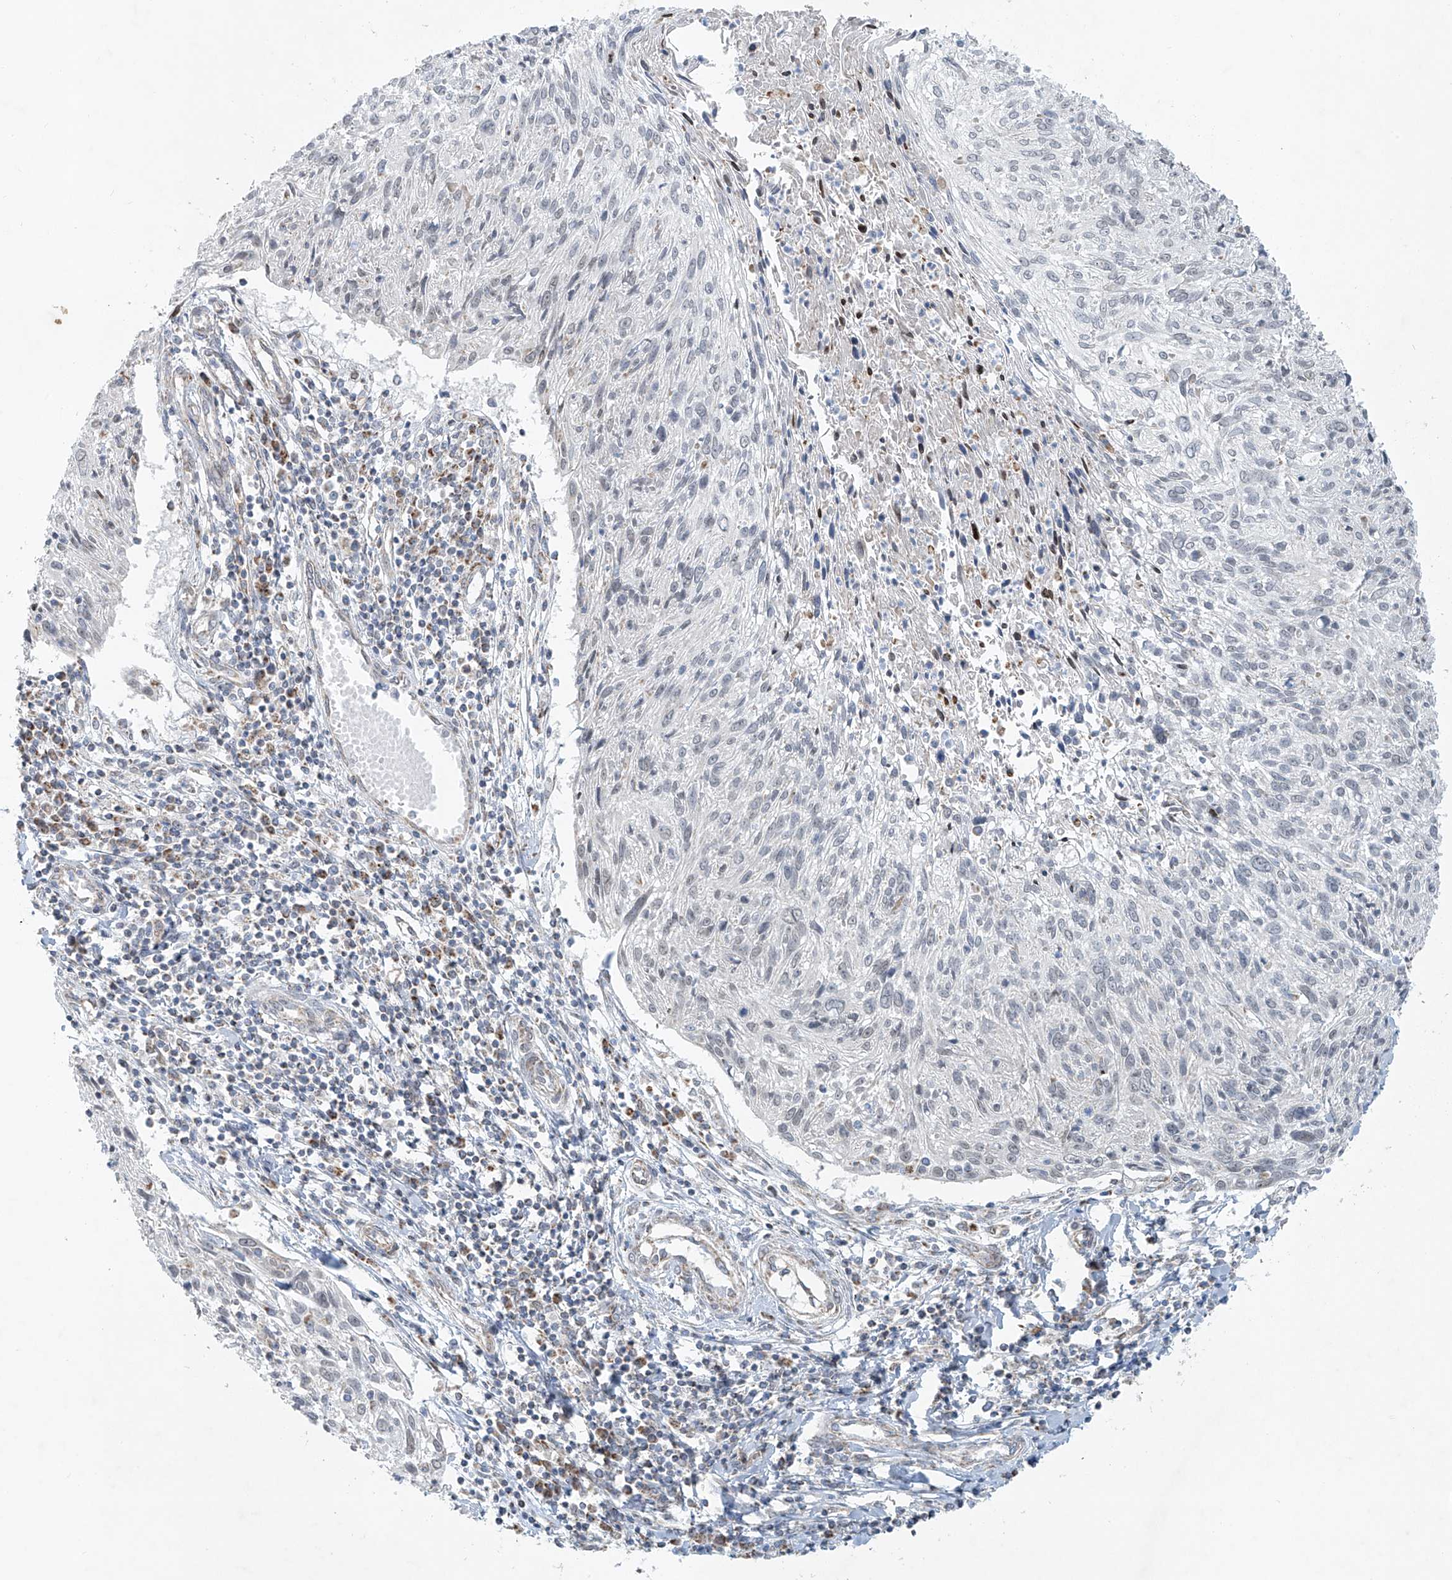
{"staining": {"intensity": "negative", "quantity": "none", "location": "none"}, "tissue": "cervical cancer", "cell_type": "Tumor cells", "image_type": "cancer", "snomed": [{"axis": "morphology", "description": "Squamous cell carcinoma, NOS"}, {"axis": "topography", "description": "Cervix"}], "caption": "Protein analysis of cervical cancer (squamous cell carcinoma) reveals no significant staining in tumor cells. (Brightfield microscopy of DAB immunohistochemistry (IHC) at high magnification).", "gene": "SMDT1", "patient": {"sex": "female", "age": 51}}